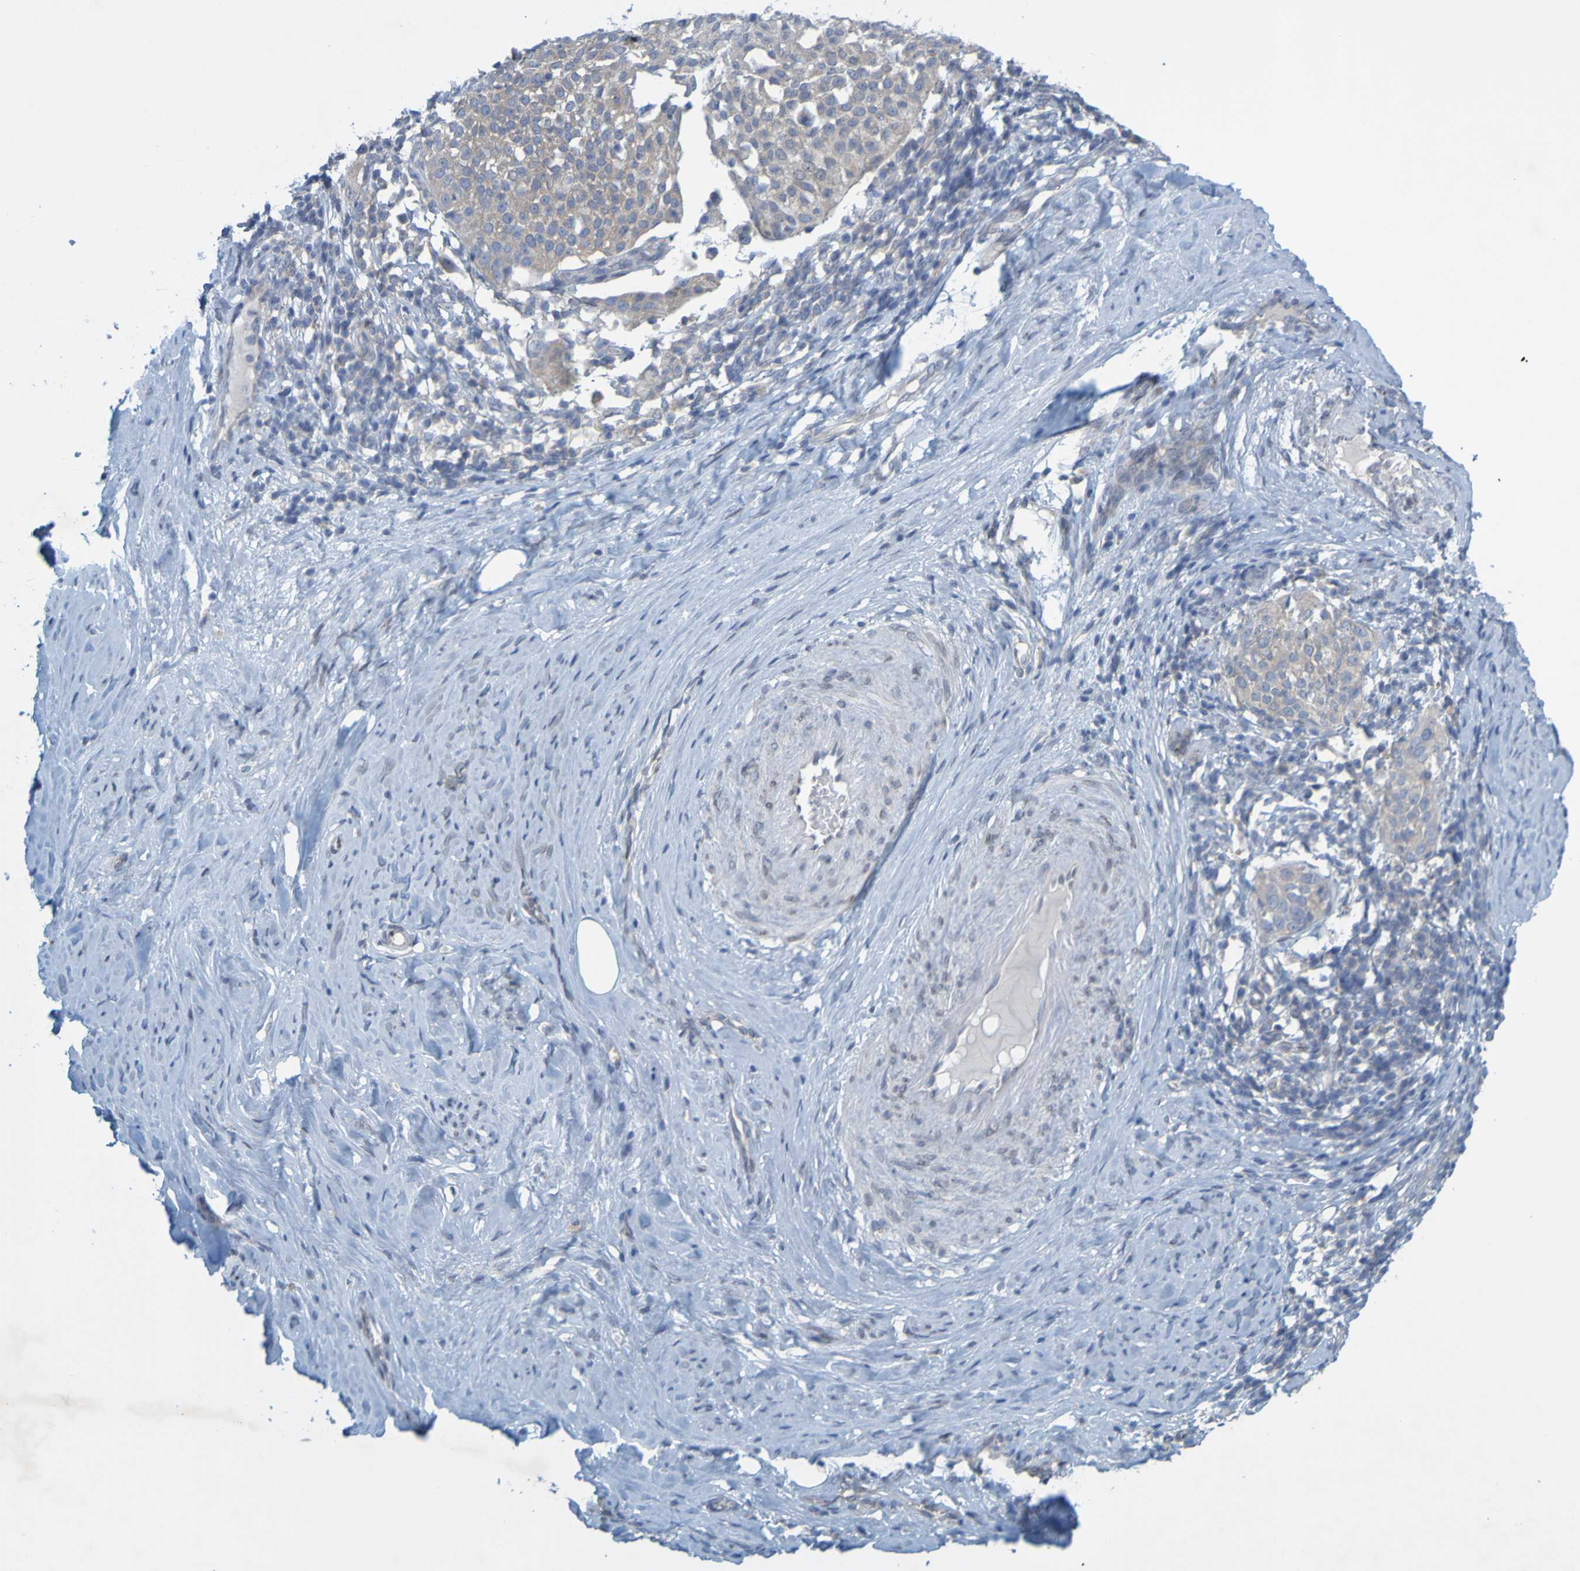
{"staining": {"intensity": "weak", "quantity": ">75%", "location": "cytoplasmic/membranous"}, "tissue": "cervical cancer", "cell_type": "Tumor cells", "image_type": "cancer", "snomed": [{"axis": "morphology", "description": "Squamous cell carcinoma, NOS"}, {"axis": "topography", "description": "Cervix"}], "caption": "The immunohistochemical stain shows weak cytoplasmic/membranous expression in tumor cells of cervical squamous cell carcinoma tissue.", "gene": "MAG", "patient": {"sex": "female", "age": 51}}